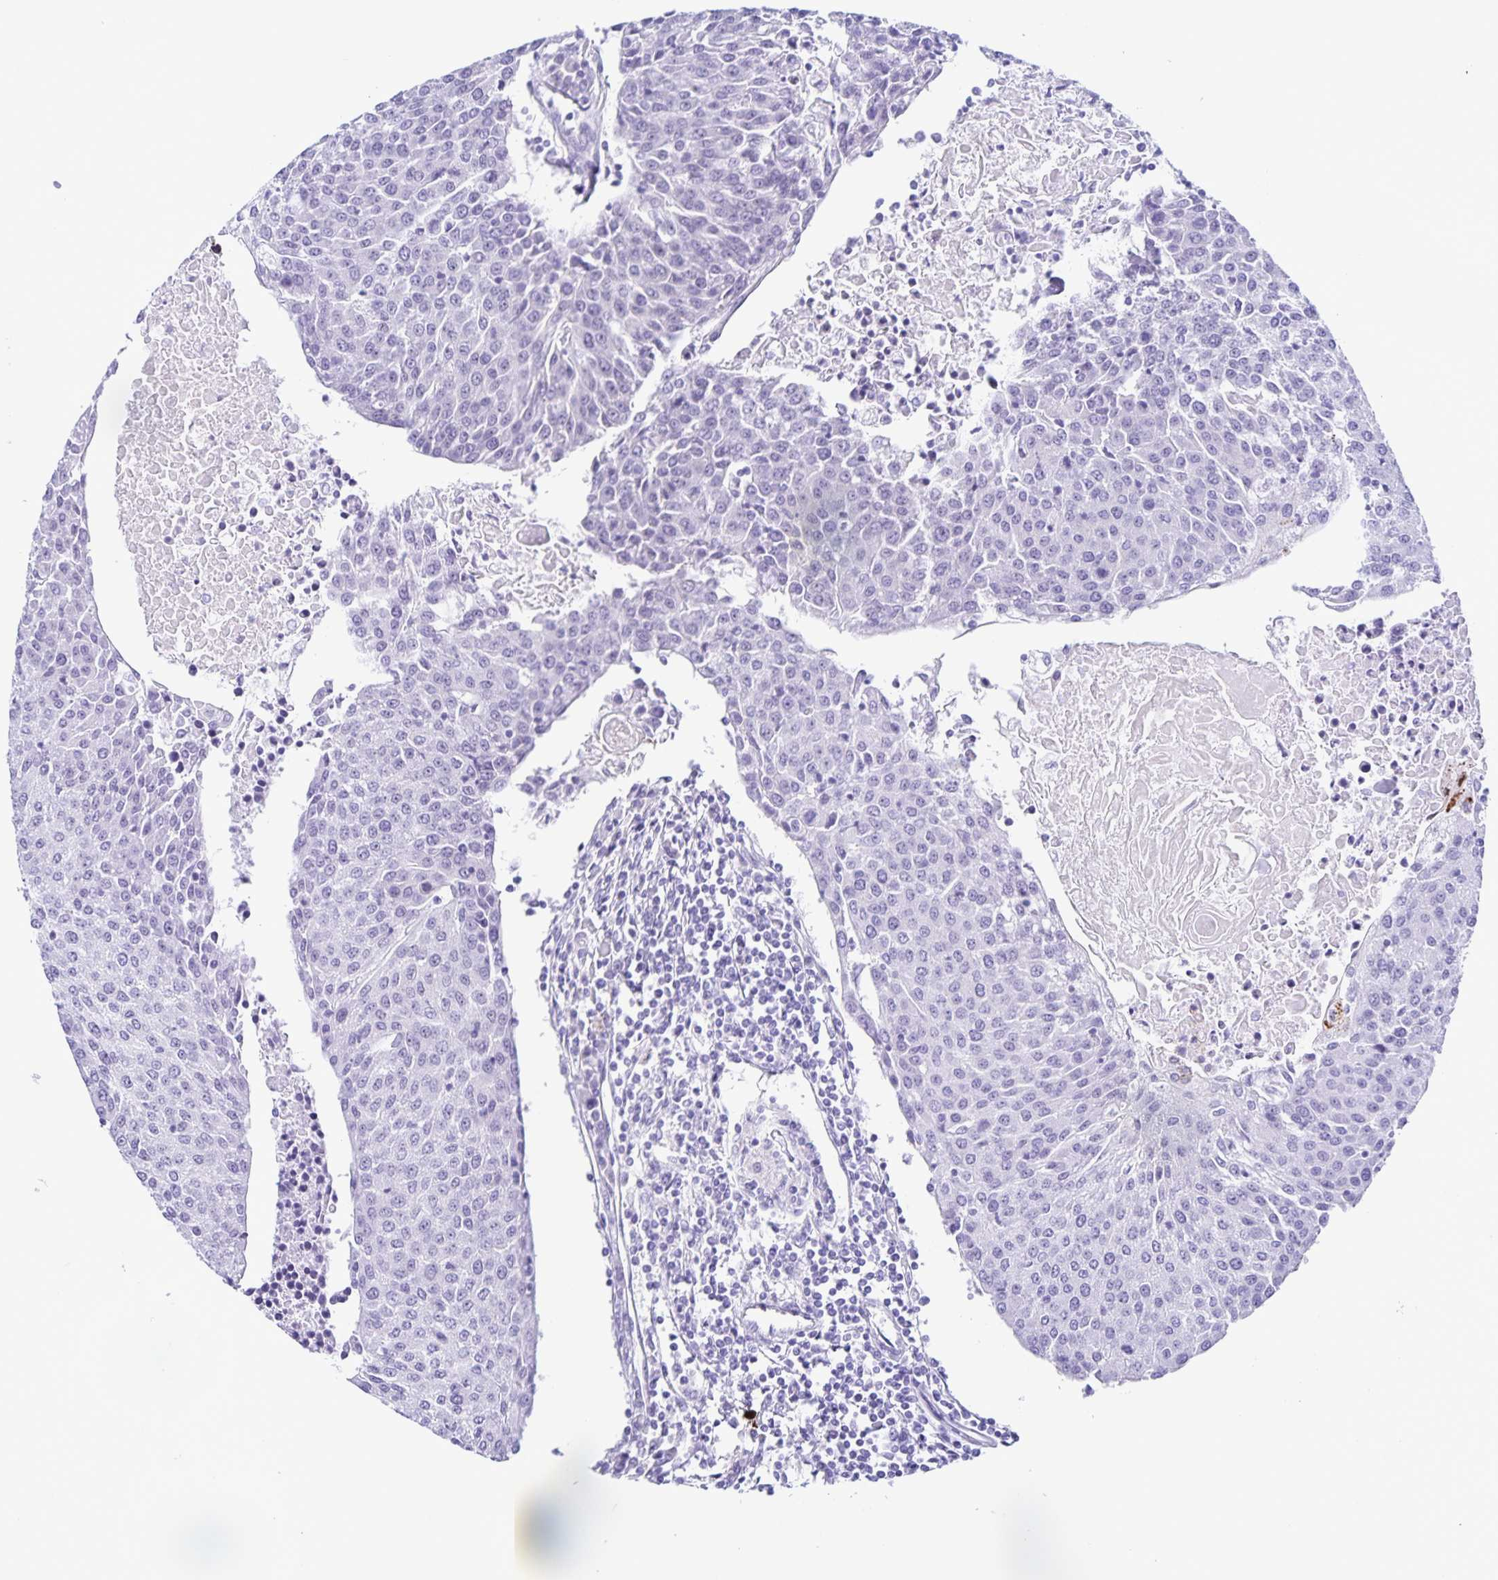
{"staining": {"intensity": "negative", "quantity": "none", "location": "none"}, "tissue": "urothelial cancer", "cell_type": "Tumor cells", "image_type": "cancer", "snomed": [{"axis": "morphology", "description": "Urothelial carcinoma, High grade"}, {"axis": "topography", "description": "Urinary bladder"}], "caption": "High magnification brightfield microscopy of urothelial carcinoma (high-grade) stained with DAB (brown) and counterstained with hematoxylin (blue): tumor cells show no significant staining. (DAB immunohistochemistry, high magnification).", "gene": "FAM170A", "patient": {"sex": "female", "age": 85}}